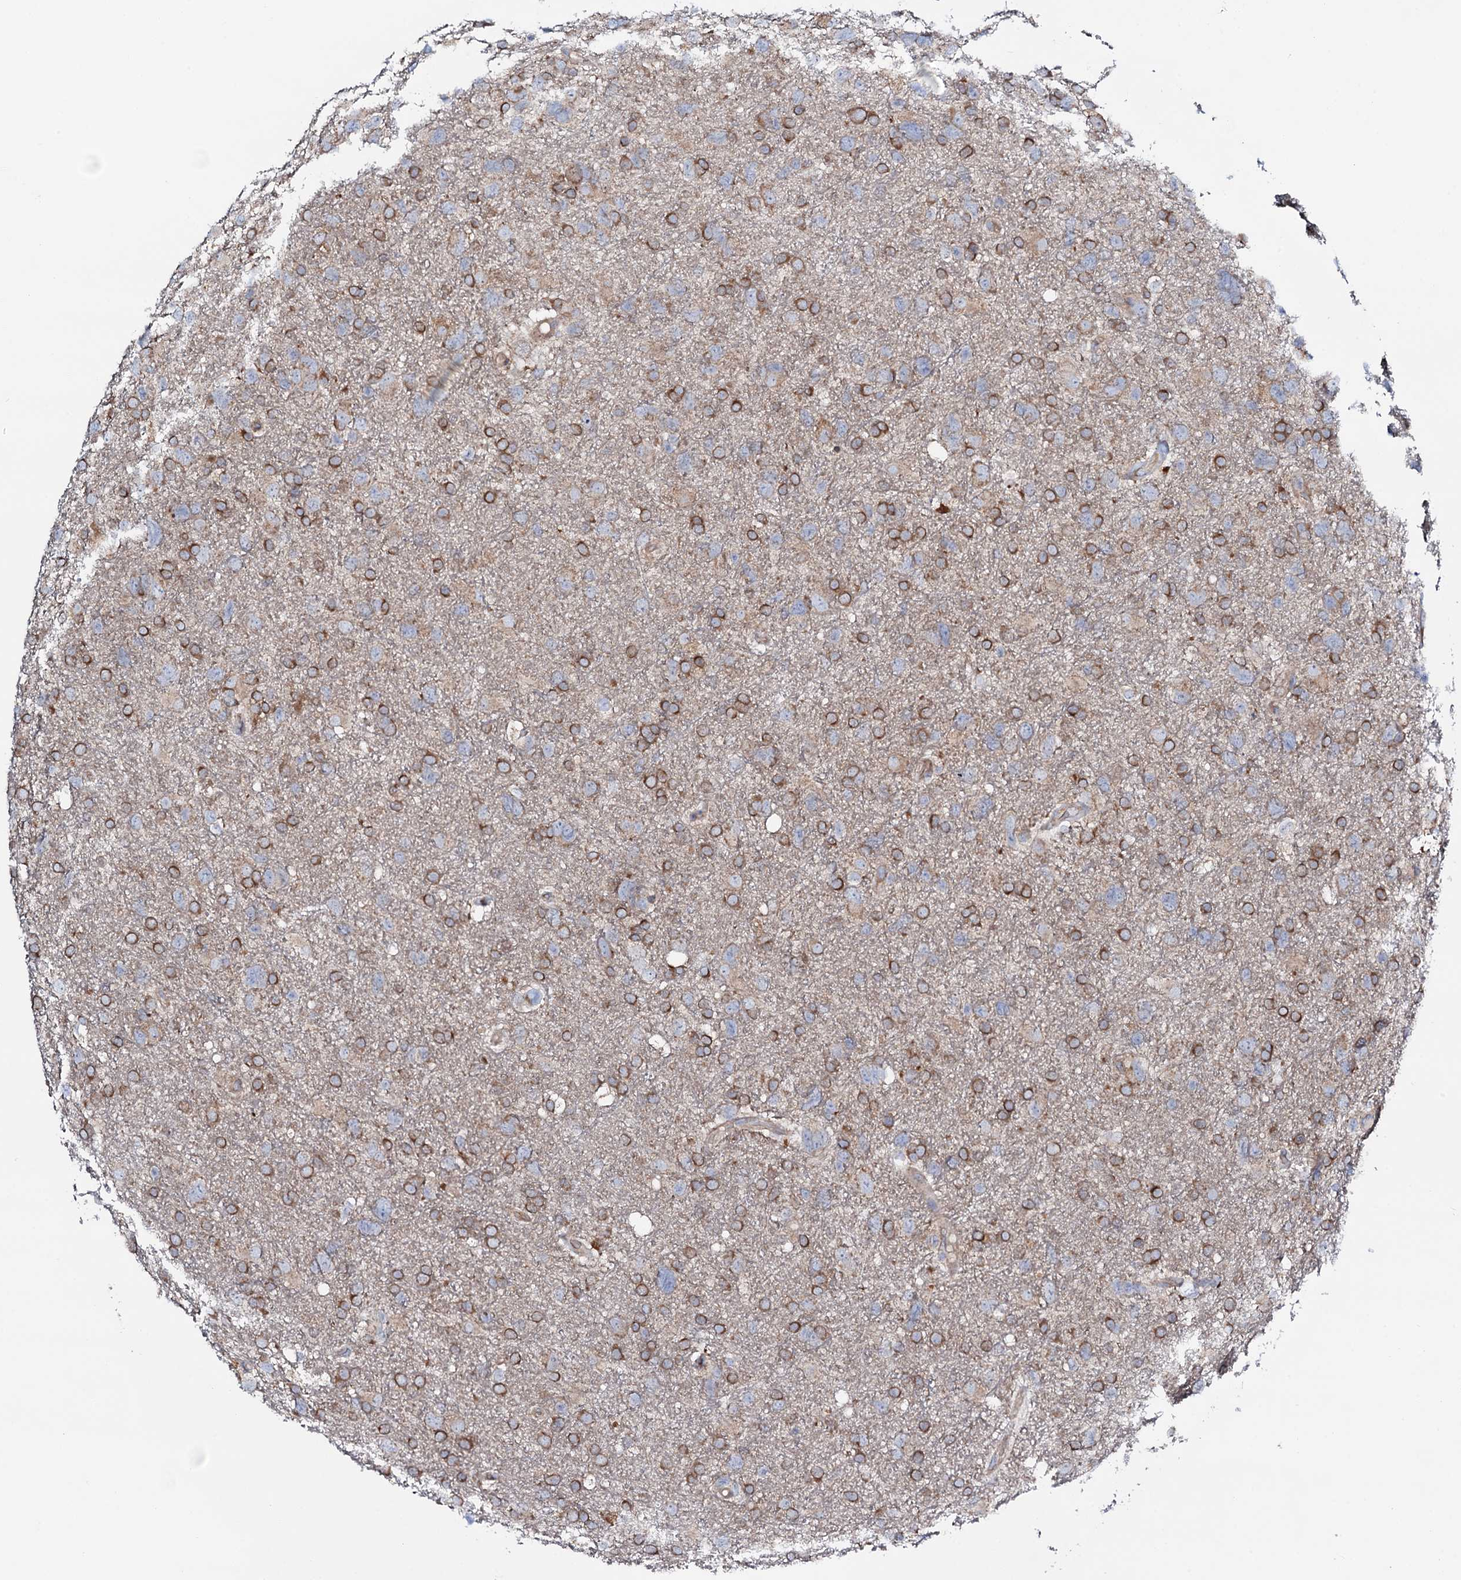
{"staining": {"intensity": "weak", "quantity": "<25%", "location": "cytoplasmic/membranous"}, "tissue": "glioma", "cell_type": "Tumor cells", "image_type": "cancer", "snomed": [{"axis": "morphology", "description": "Glioma, malignant, High grade"}, {"axis": "topography", "description": "Brain"}], "caption": "Immunohistochemistry histopathology image of neoplastic tissue: malignant glioma (high-grade) stained with DAB displays no significant protein expression in tumor cells. (Immunohistochemistry, brightfield microscopy, high magnification).", "gene": "STARD13", "patient": {"sex": "male", "age": 61}}